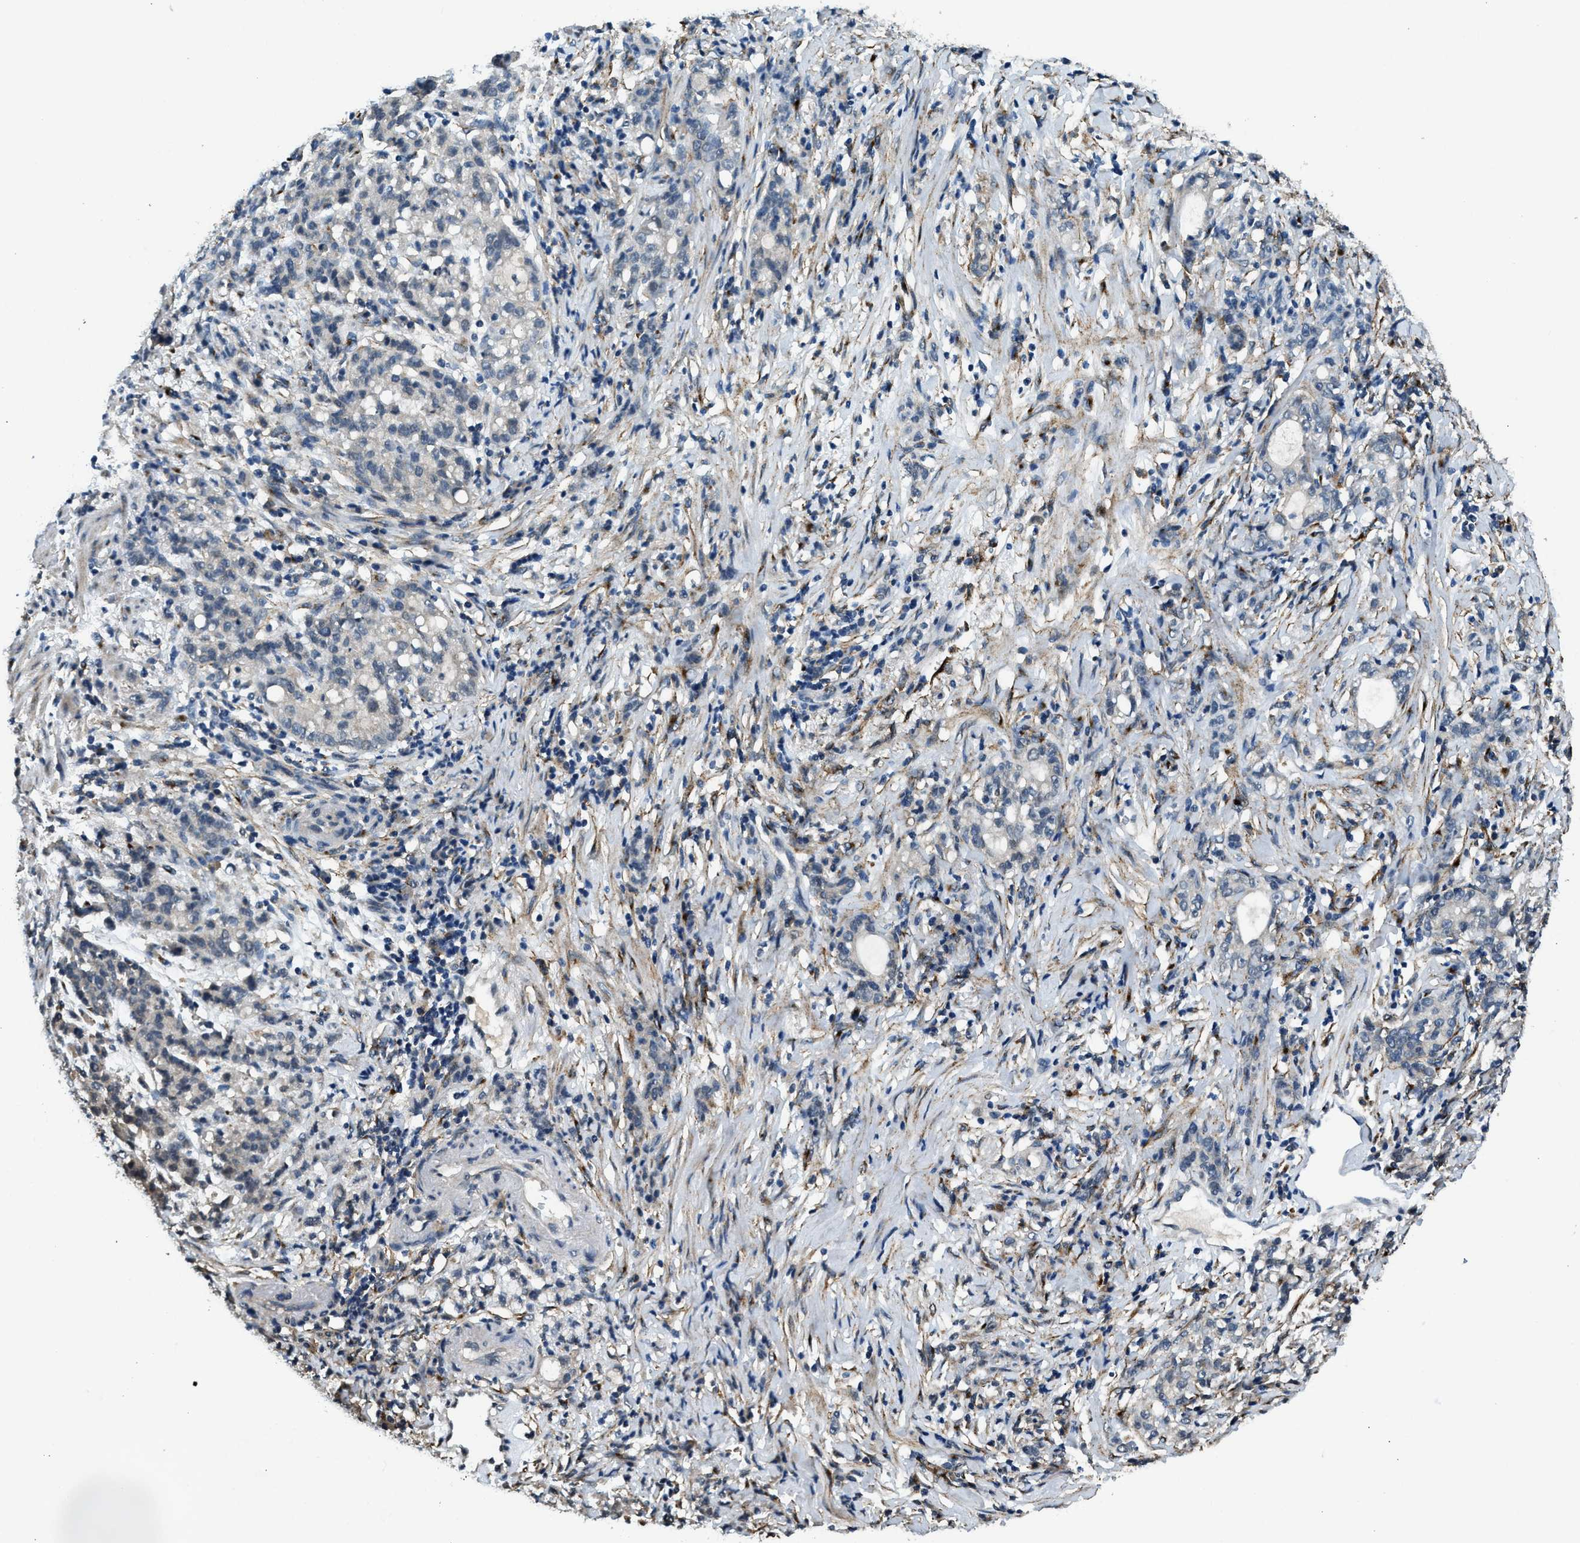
{"staining": {"intensity": "negative", "quantity": "none", "location": "none"}, "tissue": "stomach cancer", "cell_type": "Tumor cells", "image_type": "cancer", "snomed": [{"axis": "morphology", "description": "Adenocarcinoma, NOS"}, {"axis": "topography", "description": "Stomach, lower"}], "caption": "The IHC micrograph has no significant staining in tumor cells of adenocarcinoma (stomach) tissue. (Brightfield microscopy of DAB immunohistochemistry at high magnification).", "gene": "LRP1", "patient": {"sex": "male", "age": 88}}